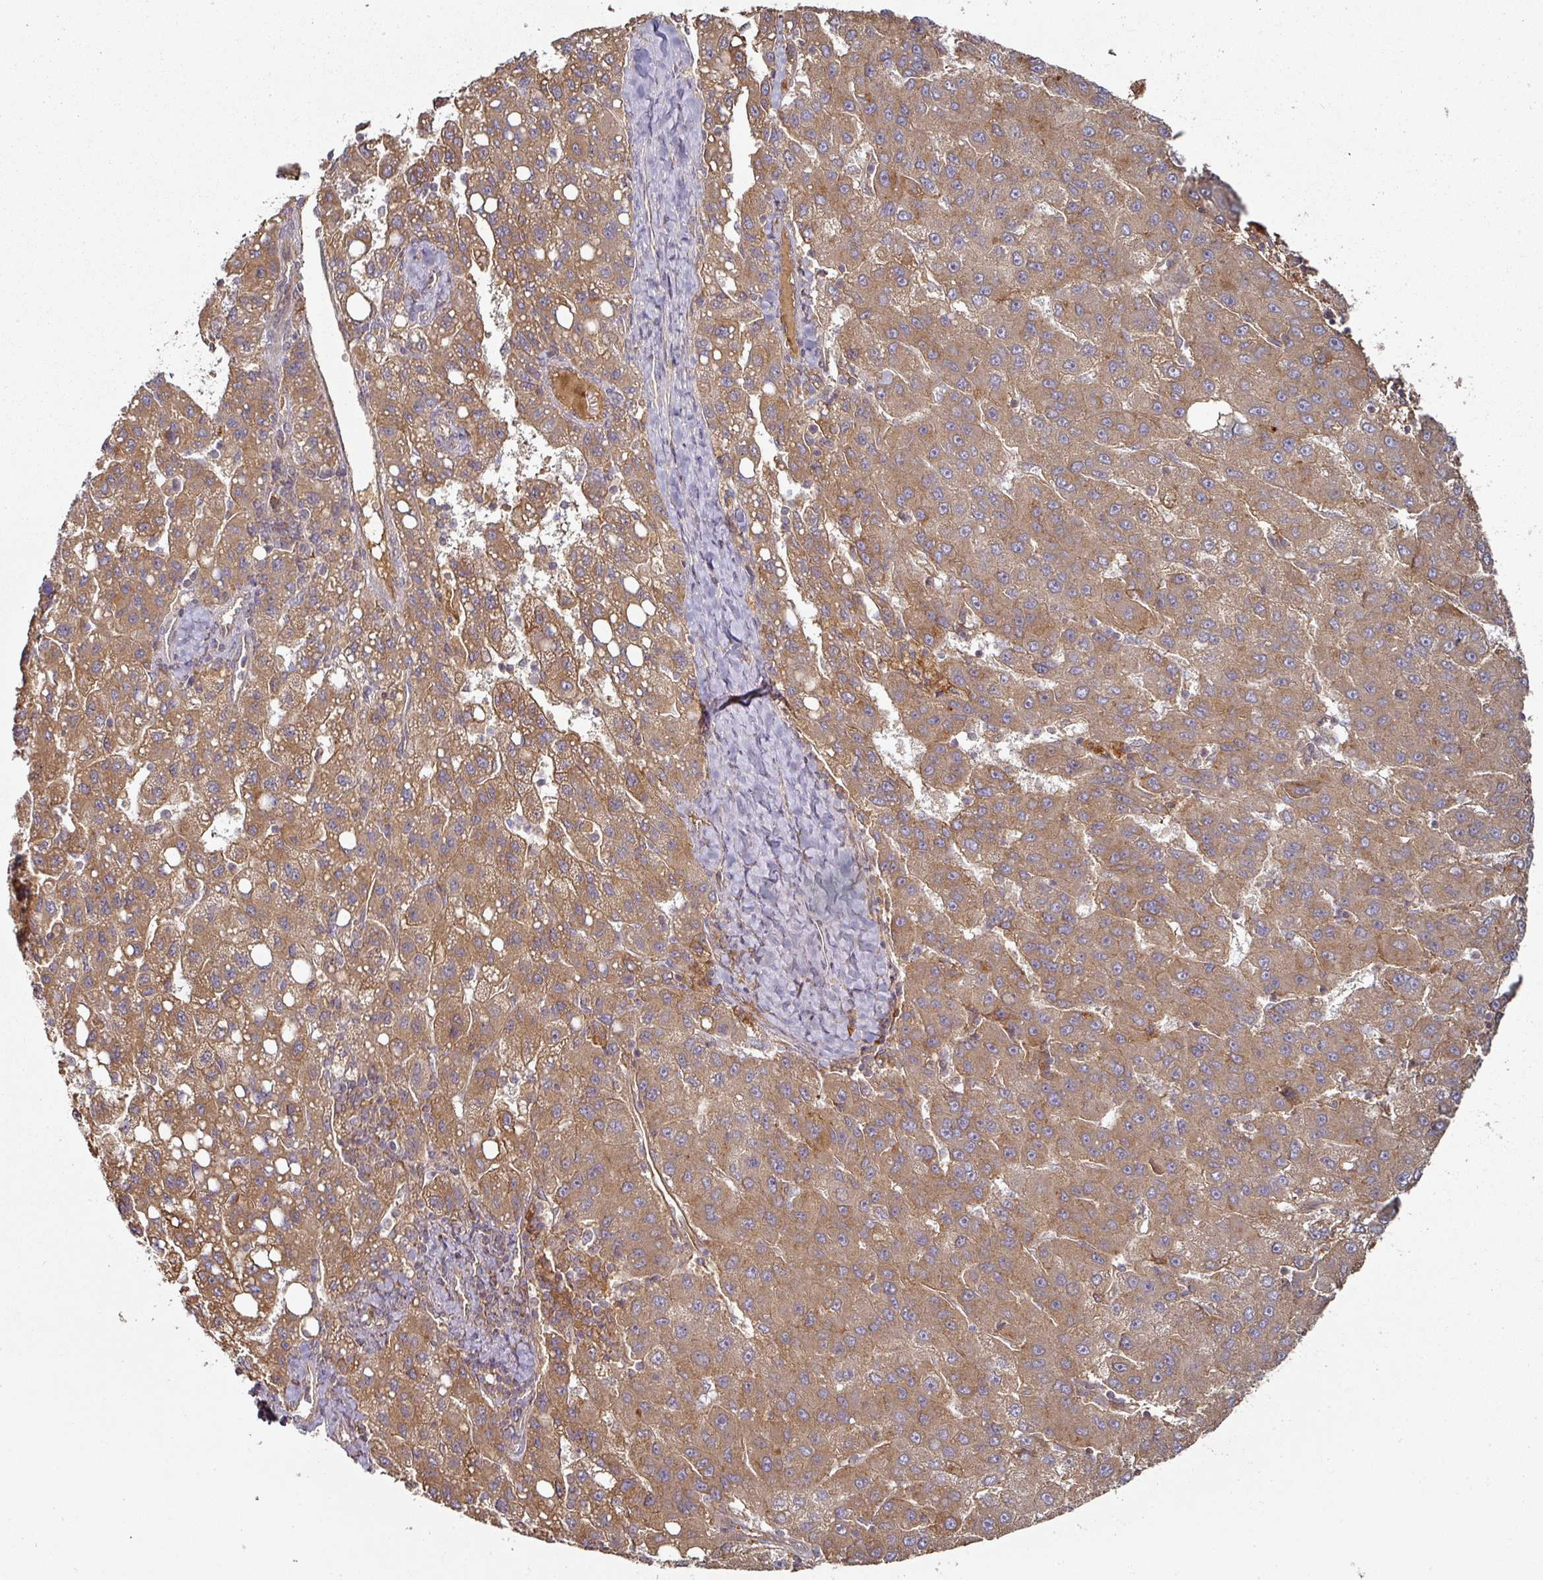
{"staining": {"intensity": "moderate", "quantity": ">75%", "location": "cytoplasmic/membranous"}, "tissue": "liver cancer", "cell_type": "Tumor cells", "image_type": "cancer", "snomed": [{"axis": "morphology", "description": "Carcinoma, Hepatocellular, NOS"}, {"axis": "topography", "description": "Liver"}], "caption": "Immunohistochemical staining of liver cancer exhibits medium levels of moderate cytoplasmic/membranous protein expression in approximately >75% of tumor cells.", "gene": "CEP95", "patient": {"sex": "female", "age": 82}}